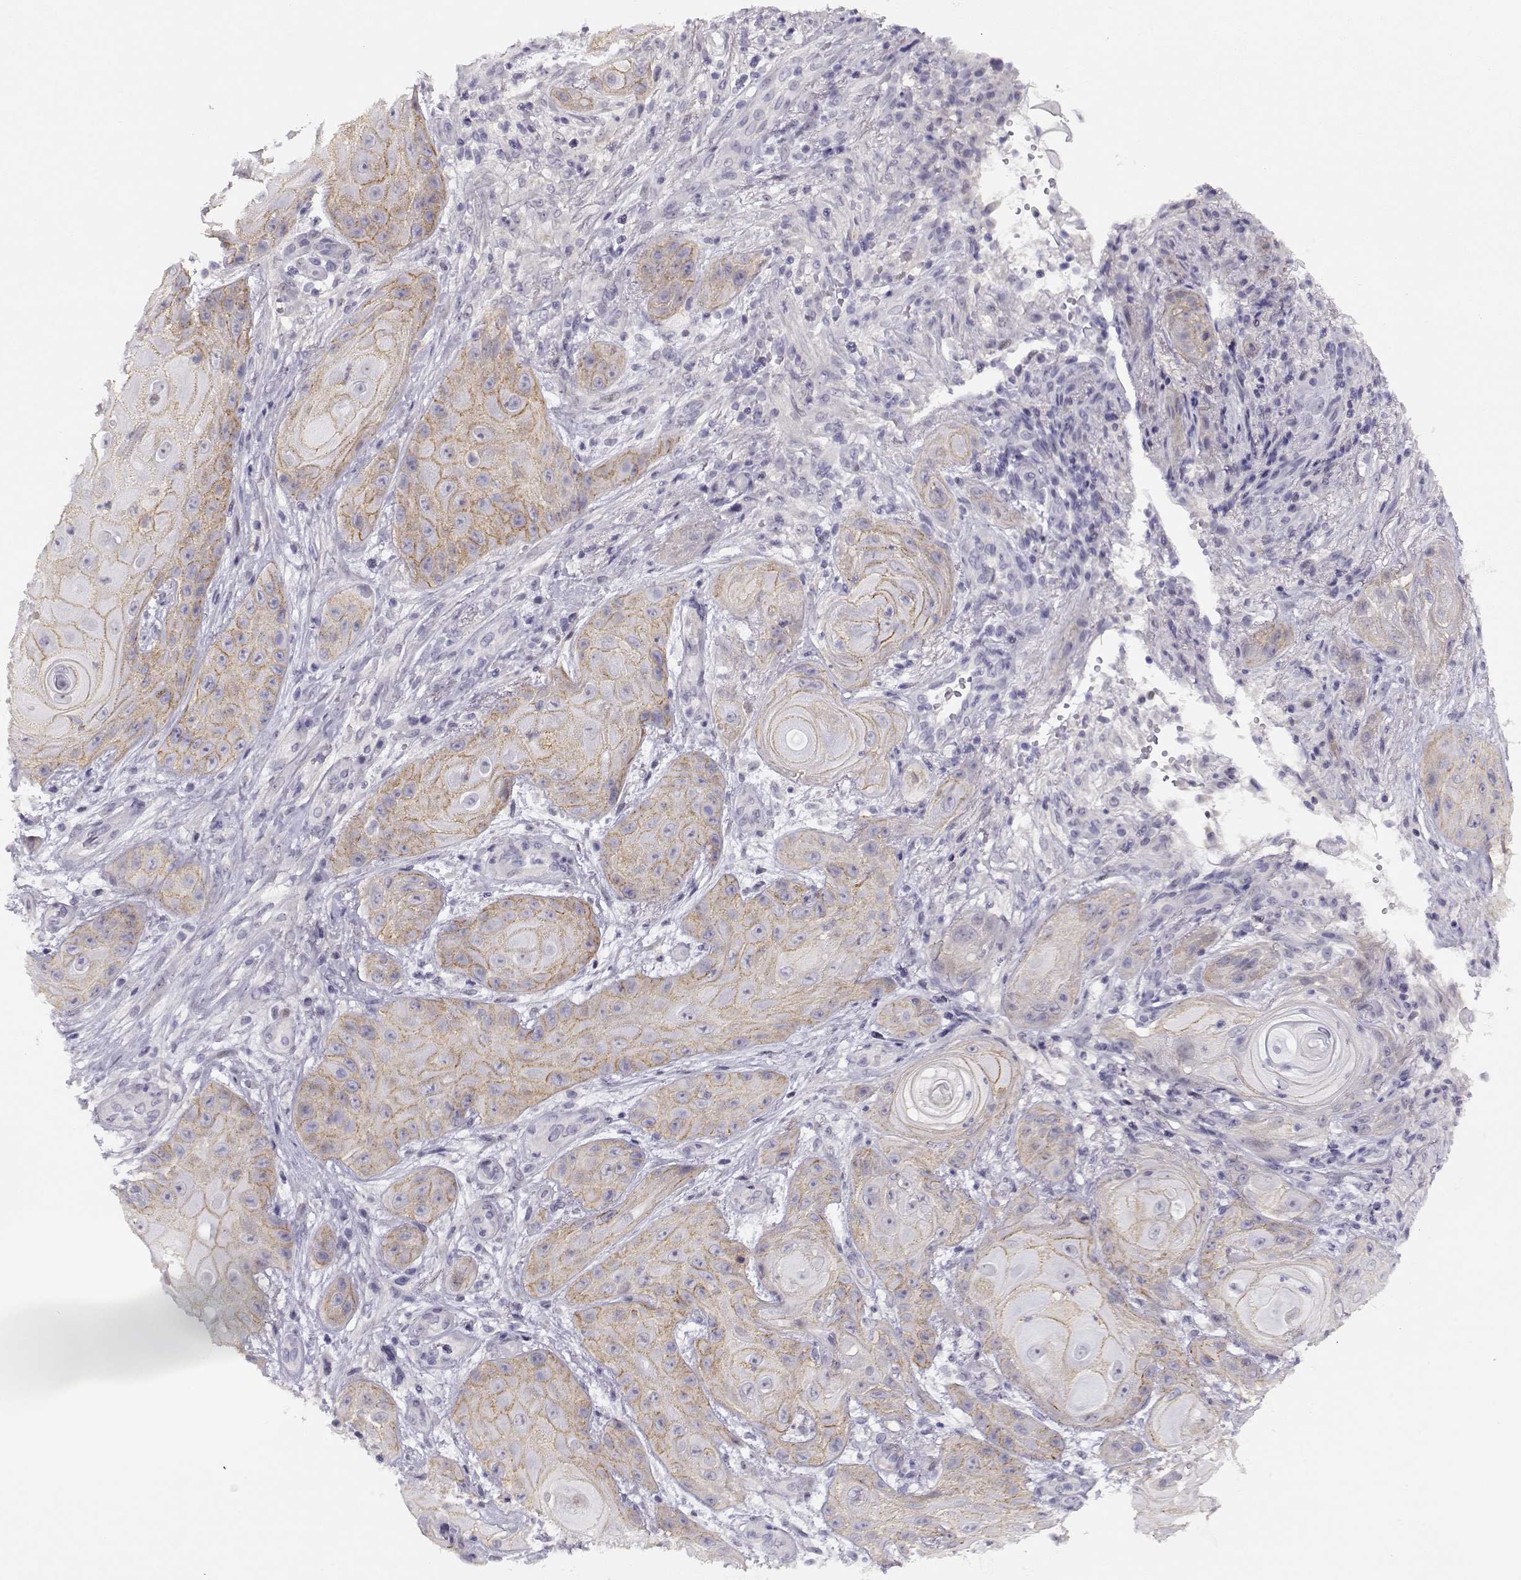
{"staining": {"intensity": "weak", "quantity": ">75%", "location": "cytoplasmic/membranous"}, "tissue": "skin cancer", "cell_type": "Tumor cells", "image_type": "cancer", "snomed": [{"axis": "morphology", "description": "Squamous cell carcinoma, NOS"}, {"axis": "topography", "description": "Skin"}], "caption": "There is low levels of weak cytoplasmic/membranous expression in tumor cells of skin cancer, as demonstrated by immunohistochemical staining (brown color).", "gene": "CRX", "patient": {"sex": "male", "age": 62}}